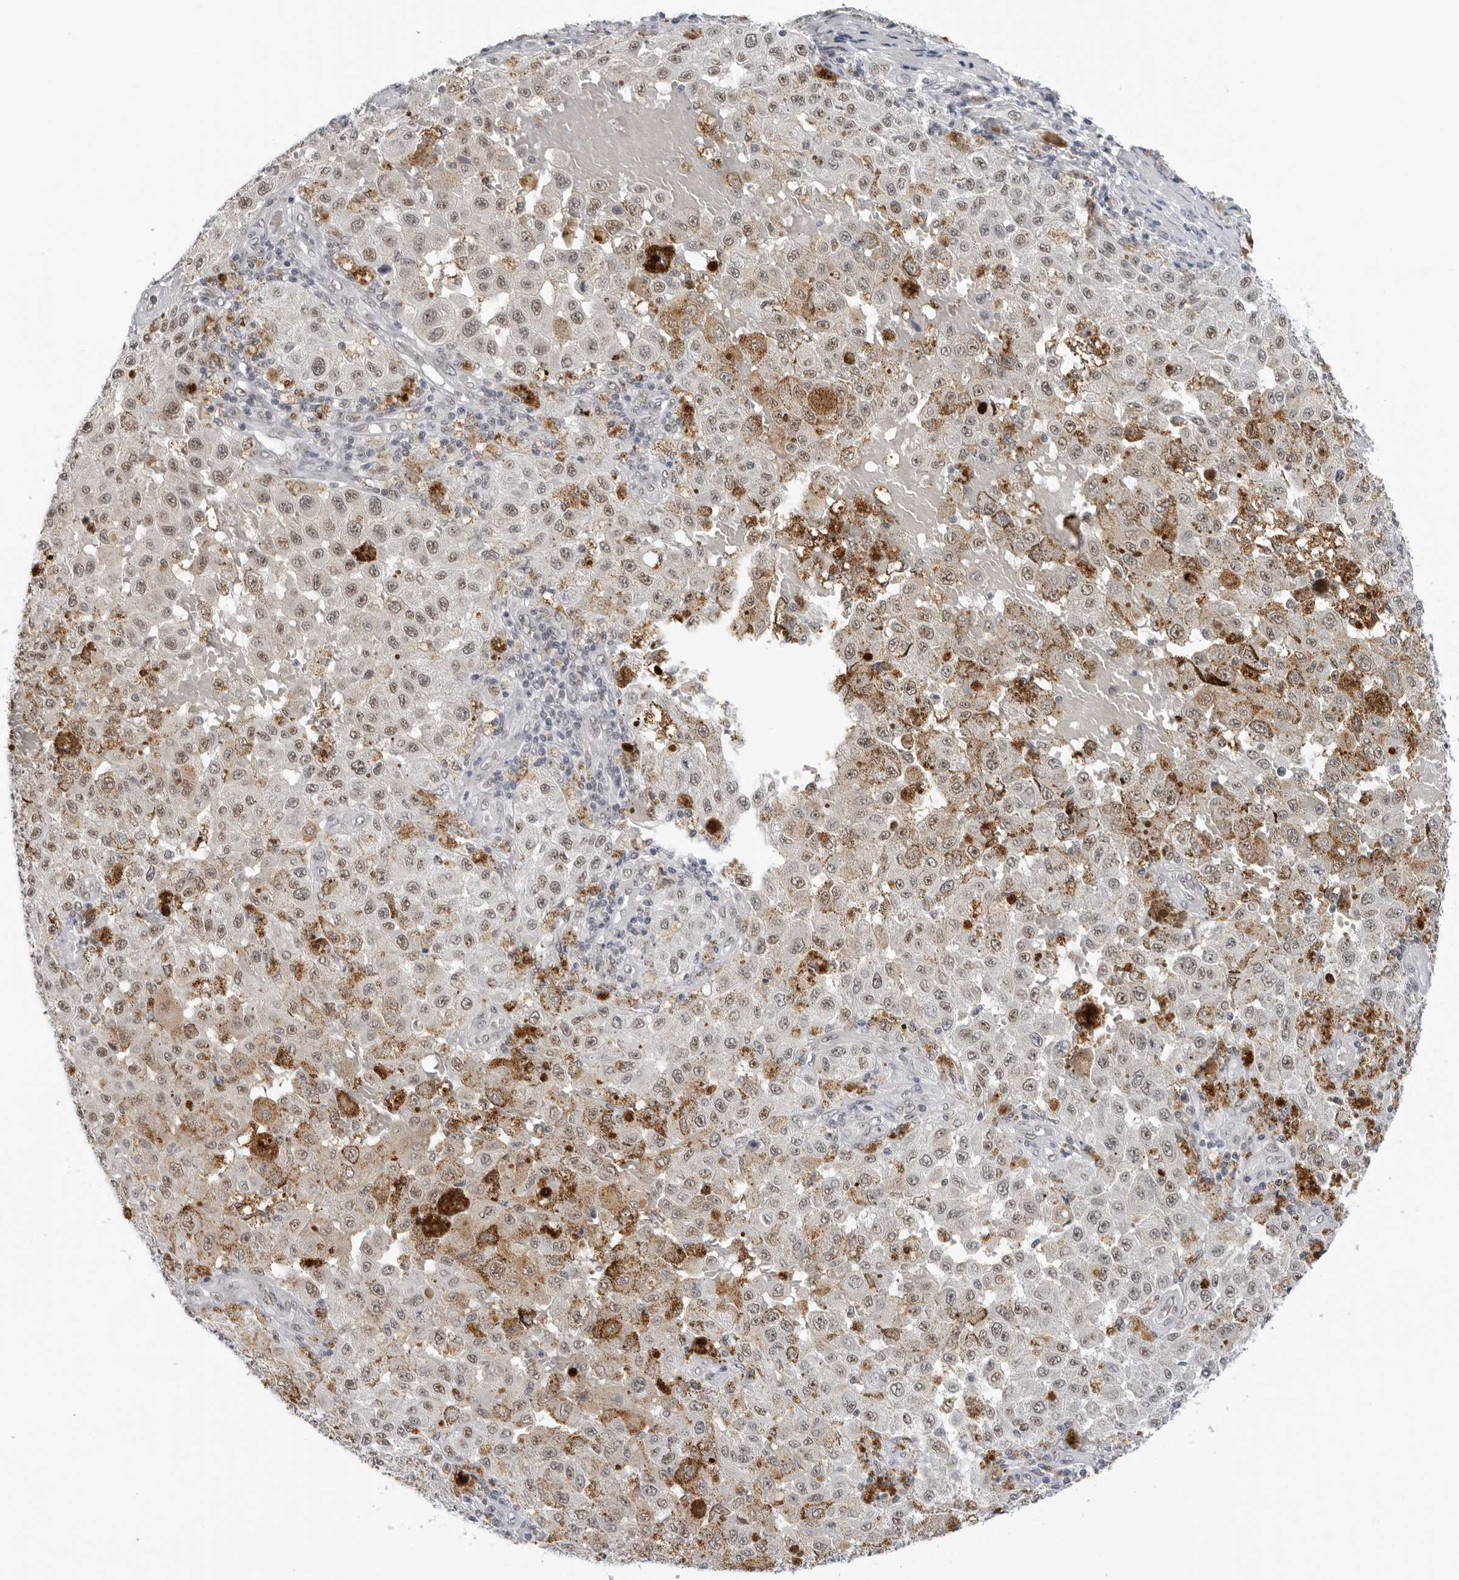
{"staining": {"intensity": "weak", "quantity": ">75%", "location": "nuclear"}, "tissue": "melanoma", "cell_type": "Tumor cells", "image_type": "cancer", "snomed": [{"axis": "morphology", "description": "Malignant melanoma, NOS"}, {"axis": "topography", "description": "Skin"}], "caption": "Protein expression analysis of human melanoma reveals weak nuclear expression in about >75% of tumor cells.", "gene": "FOXK2", "patient": {"sex": "female", "age": 64}}